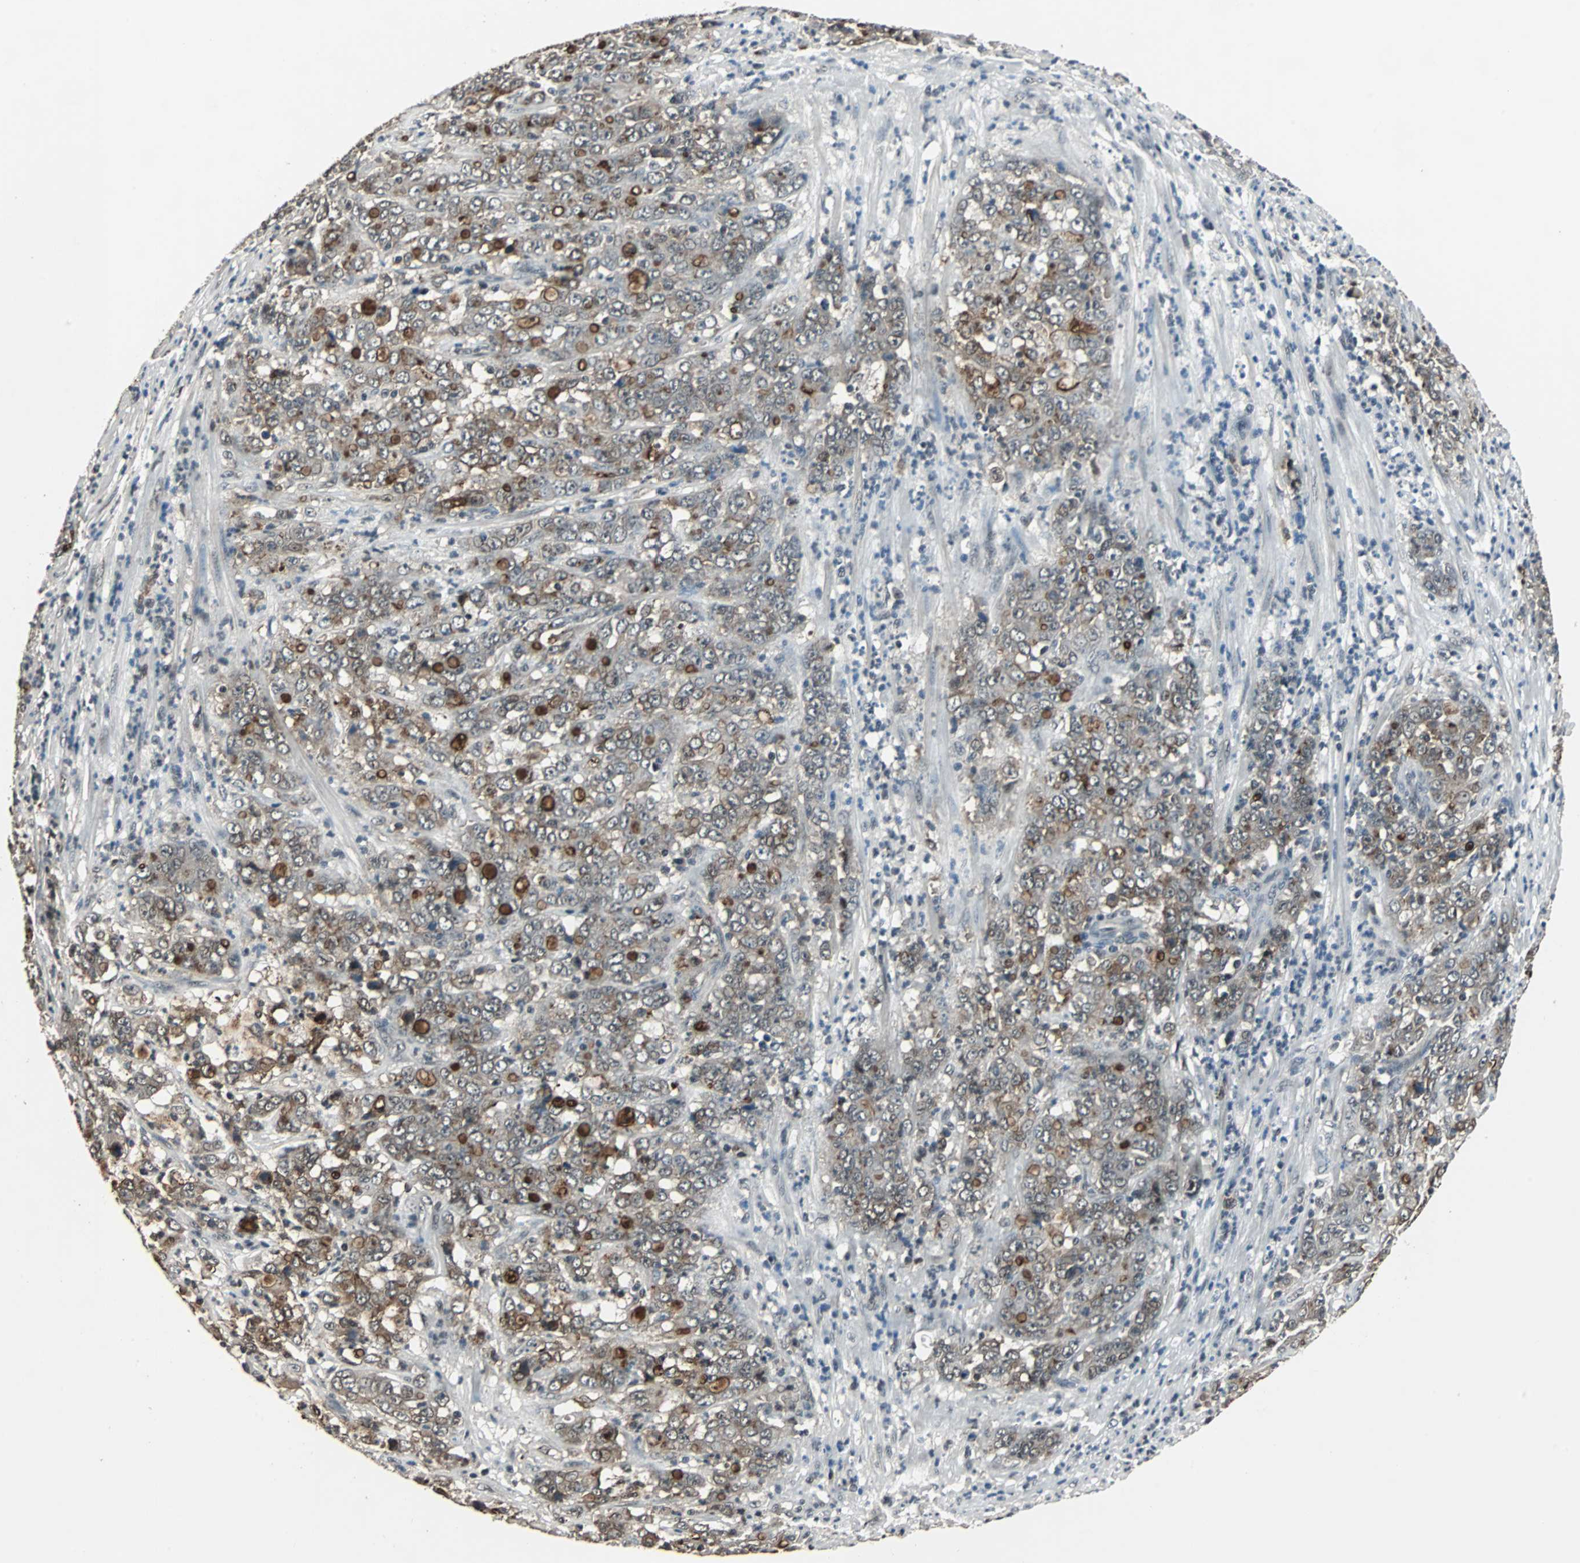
{"staining": {"intensity": "moderate", "quantity": "25%-75%", "location": "cytoplasmic/membranous,nuclear"}, "tissue": "stomach cancer", "cell_type": "Tumor cells", "image_type": "cancer", "snomed": [{"axis": "morphology", "description": "Adenocarcinoma, NOS"}, {"axis": "topography", "description": "Stomach, lower"}], "caption": "High-magnification brightfield microscopy of adenocarcinoma (stomach) stained with DAB (brown) and counterstained with hematoxylin (blue). tumor cells exhibit moderate cytoplasmic/membranous and nuclear positivity is identified in about25%-75% of cells. The staining was performed using DAB (3,3'-diaminobenzidine), with brown indicating positive protein expression. Nuclei are stained blue with hematoxylin.", "gene": "MKX", "patient": {"sex": "female", "age": 71}}